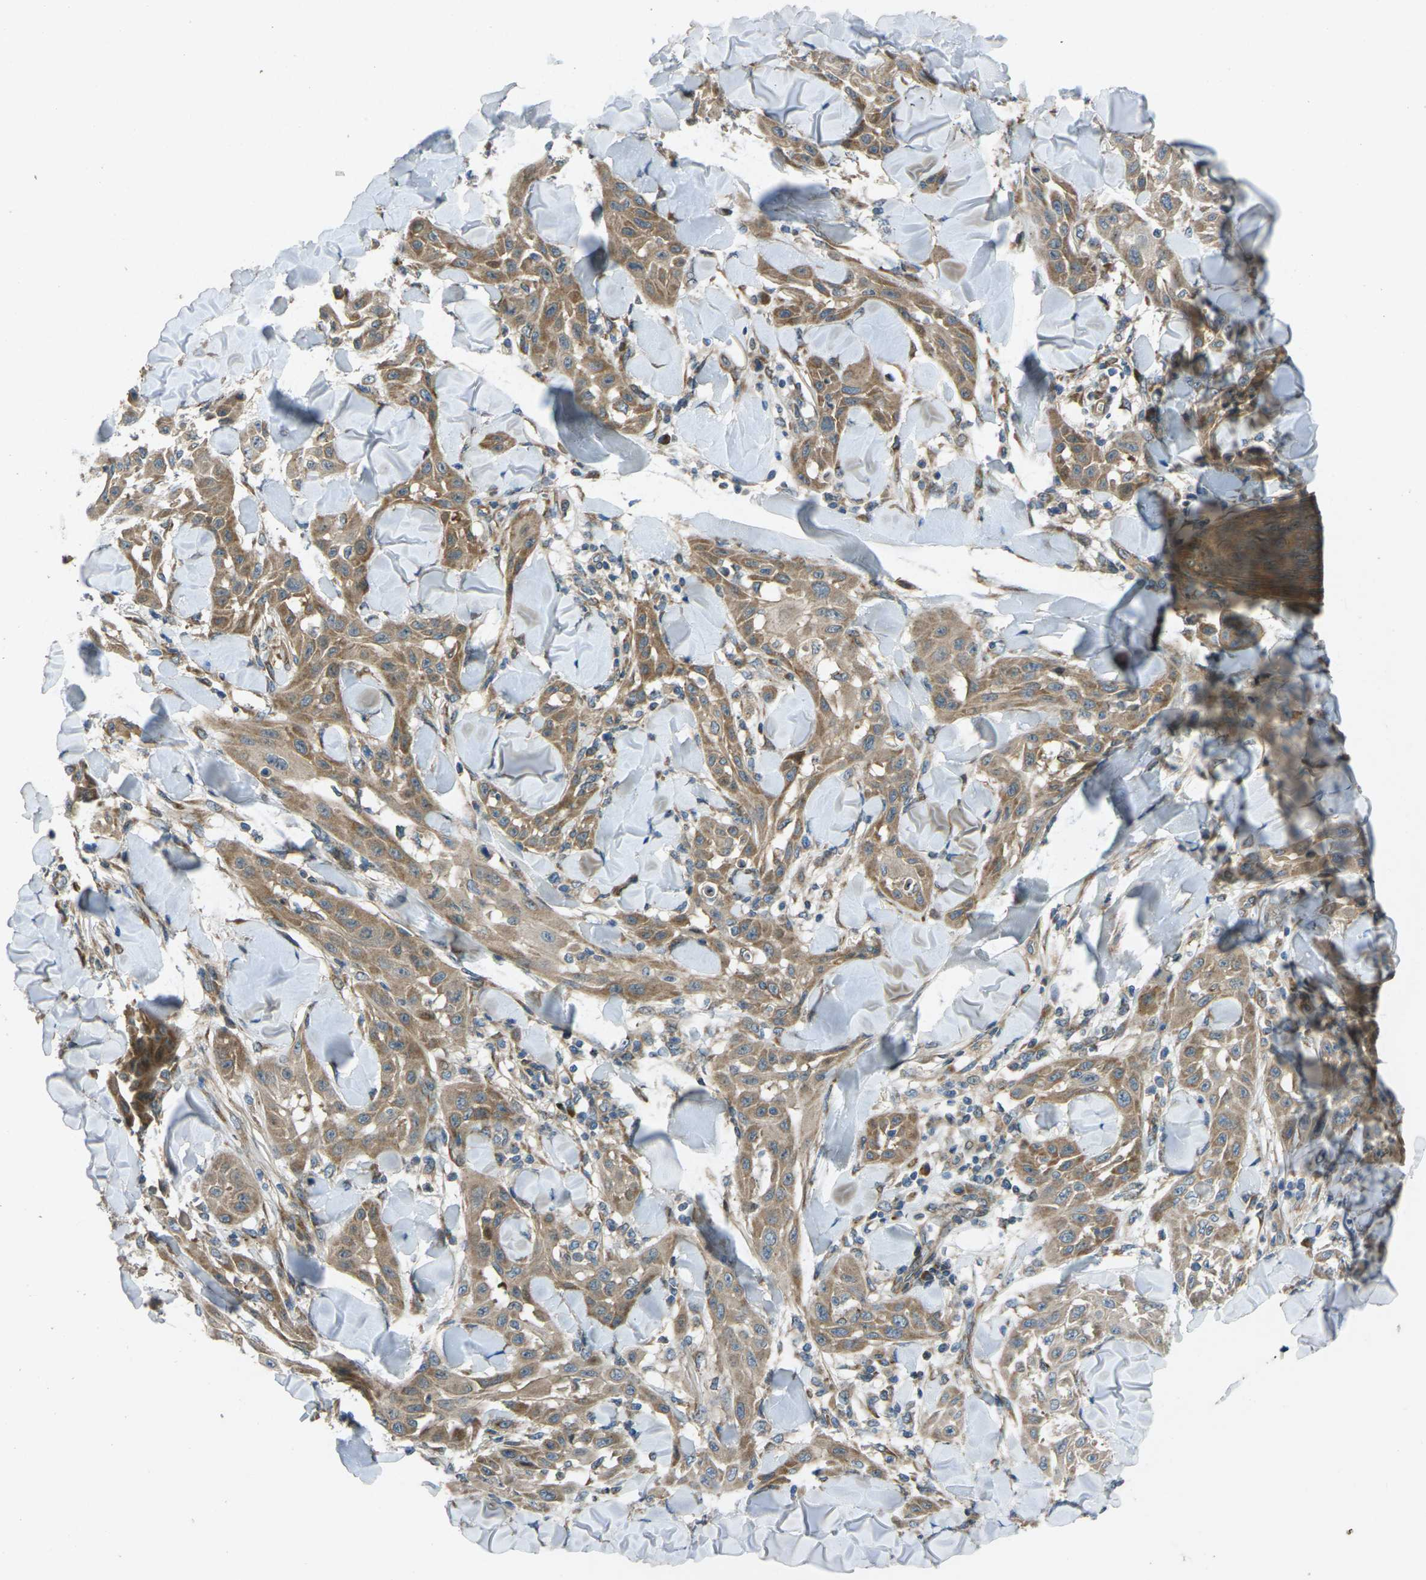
{"staining": {"intensity": "moderate", "quantity": ">75%", "location": "cytoplasmic/membranous"}, "tissue": "skin cancer", "cell_type": "Tumor cells", "image_type": "cancer", "snomed": [{"axis": "morphology", "description": "Squamous cell carcinoma, NOS"}, {"axis": "topography", "description": "Skin"}], "caption": "Skin cancer stained for a protein (brown) reveals moderate cytoplasmic/membranous positive positivity in approximately >75% of tumor cells.", "gene": "EDNRA", "patient": {"sex": "male", "age": 24}}